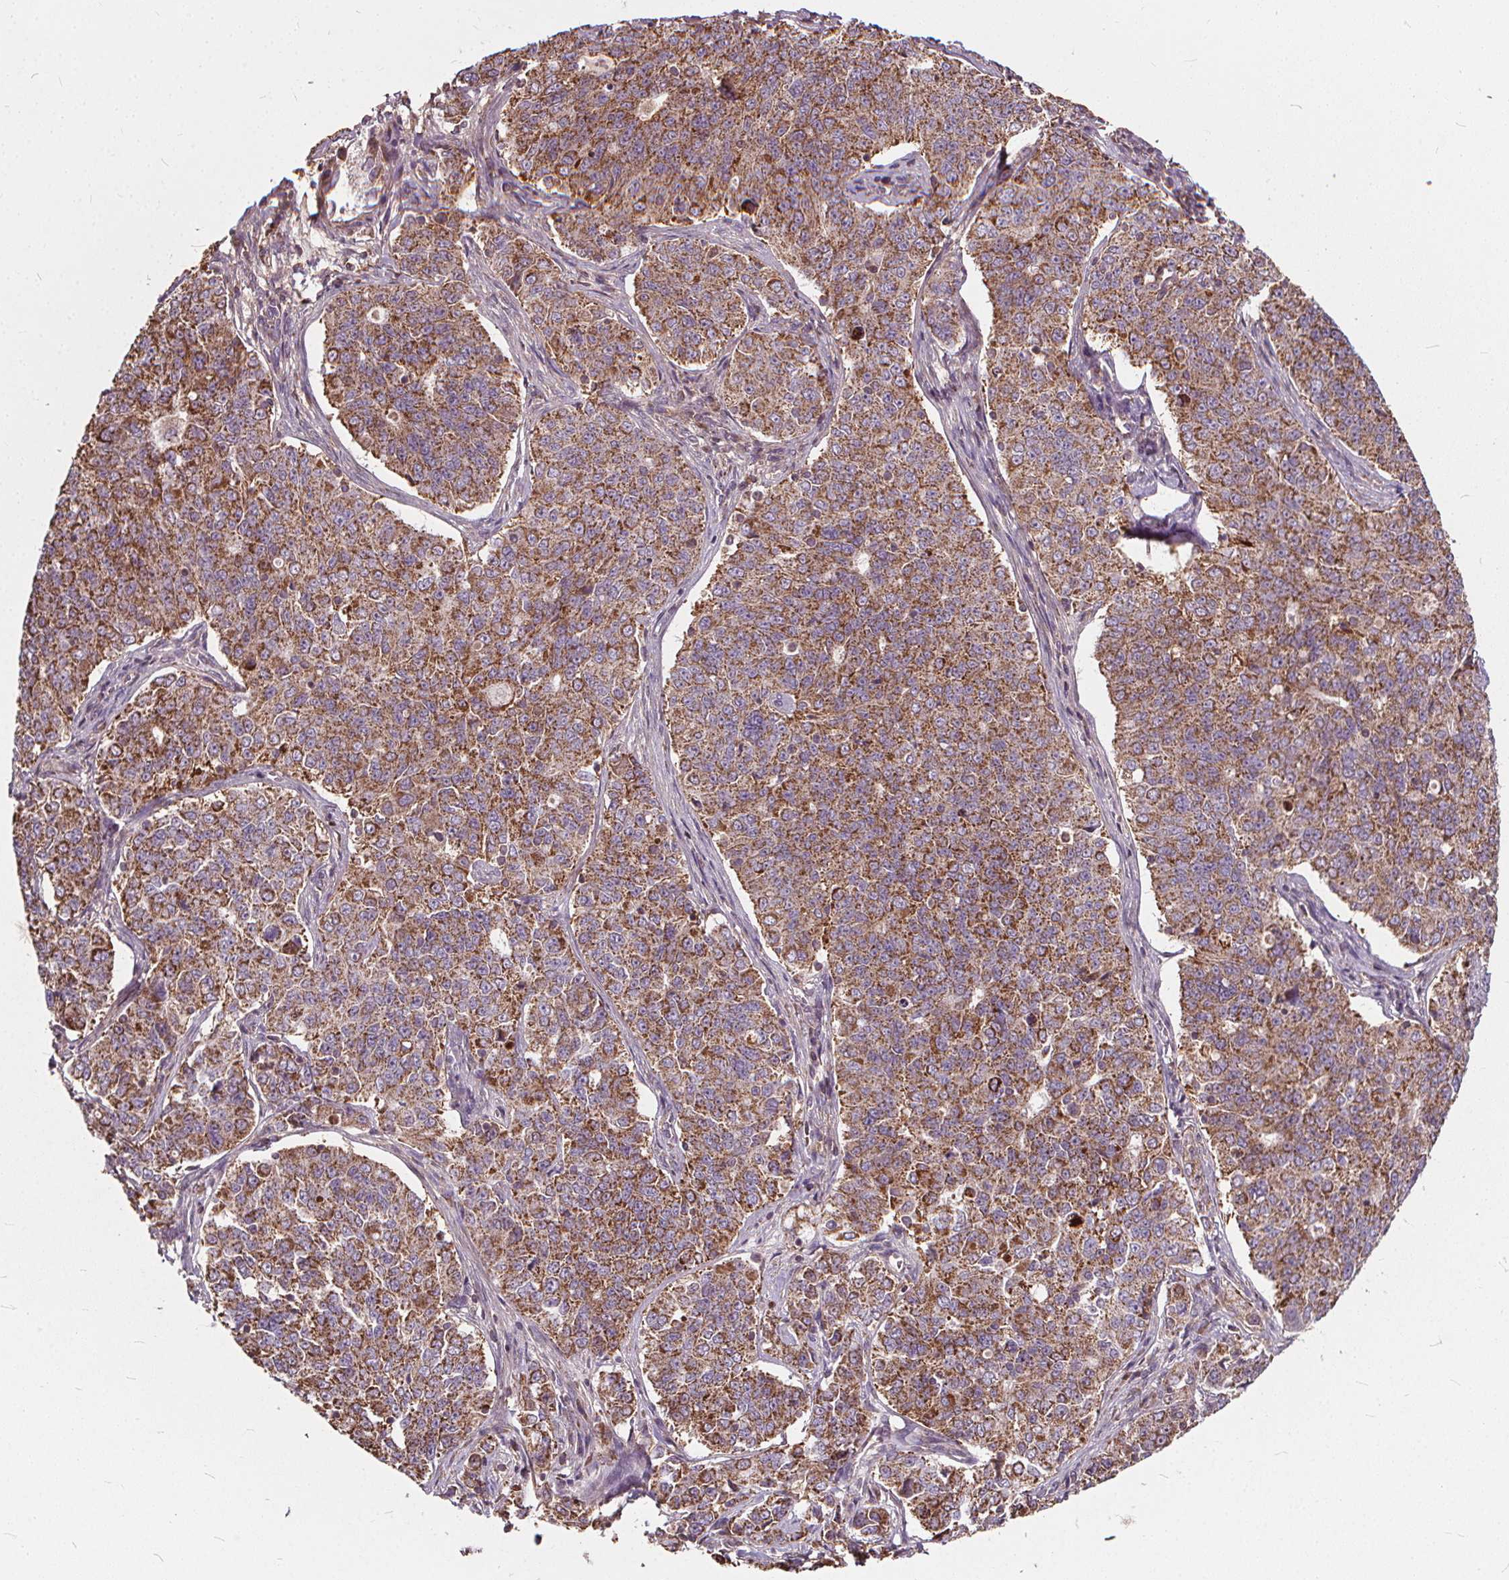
{"staining": {"intensity": "moderate", "quantity": ">75%", "location": "cytoplasmic/membranous"}, "tissue": "endometrial cancer", "cell_type": "Tumor cells", "image_type": "cancer", "snomed": [{"axis": "morphology", "description": "Adenocarcinoma, NOS"}, {"axis": "topography", "description": "Endometrium"}], "caption": "Immunohistochemical staining of human endometrial cancer exhibits medium levels of moderate cytoplasmic/membranous positivity in approximately >75% of tumor cells.", "gene": "ORAI2", "patient": {"sex": "female", "age": 43}}